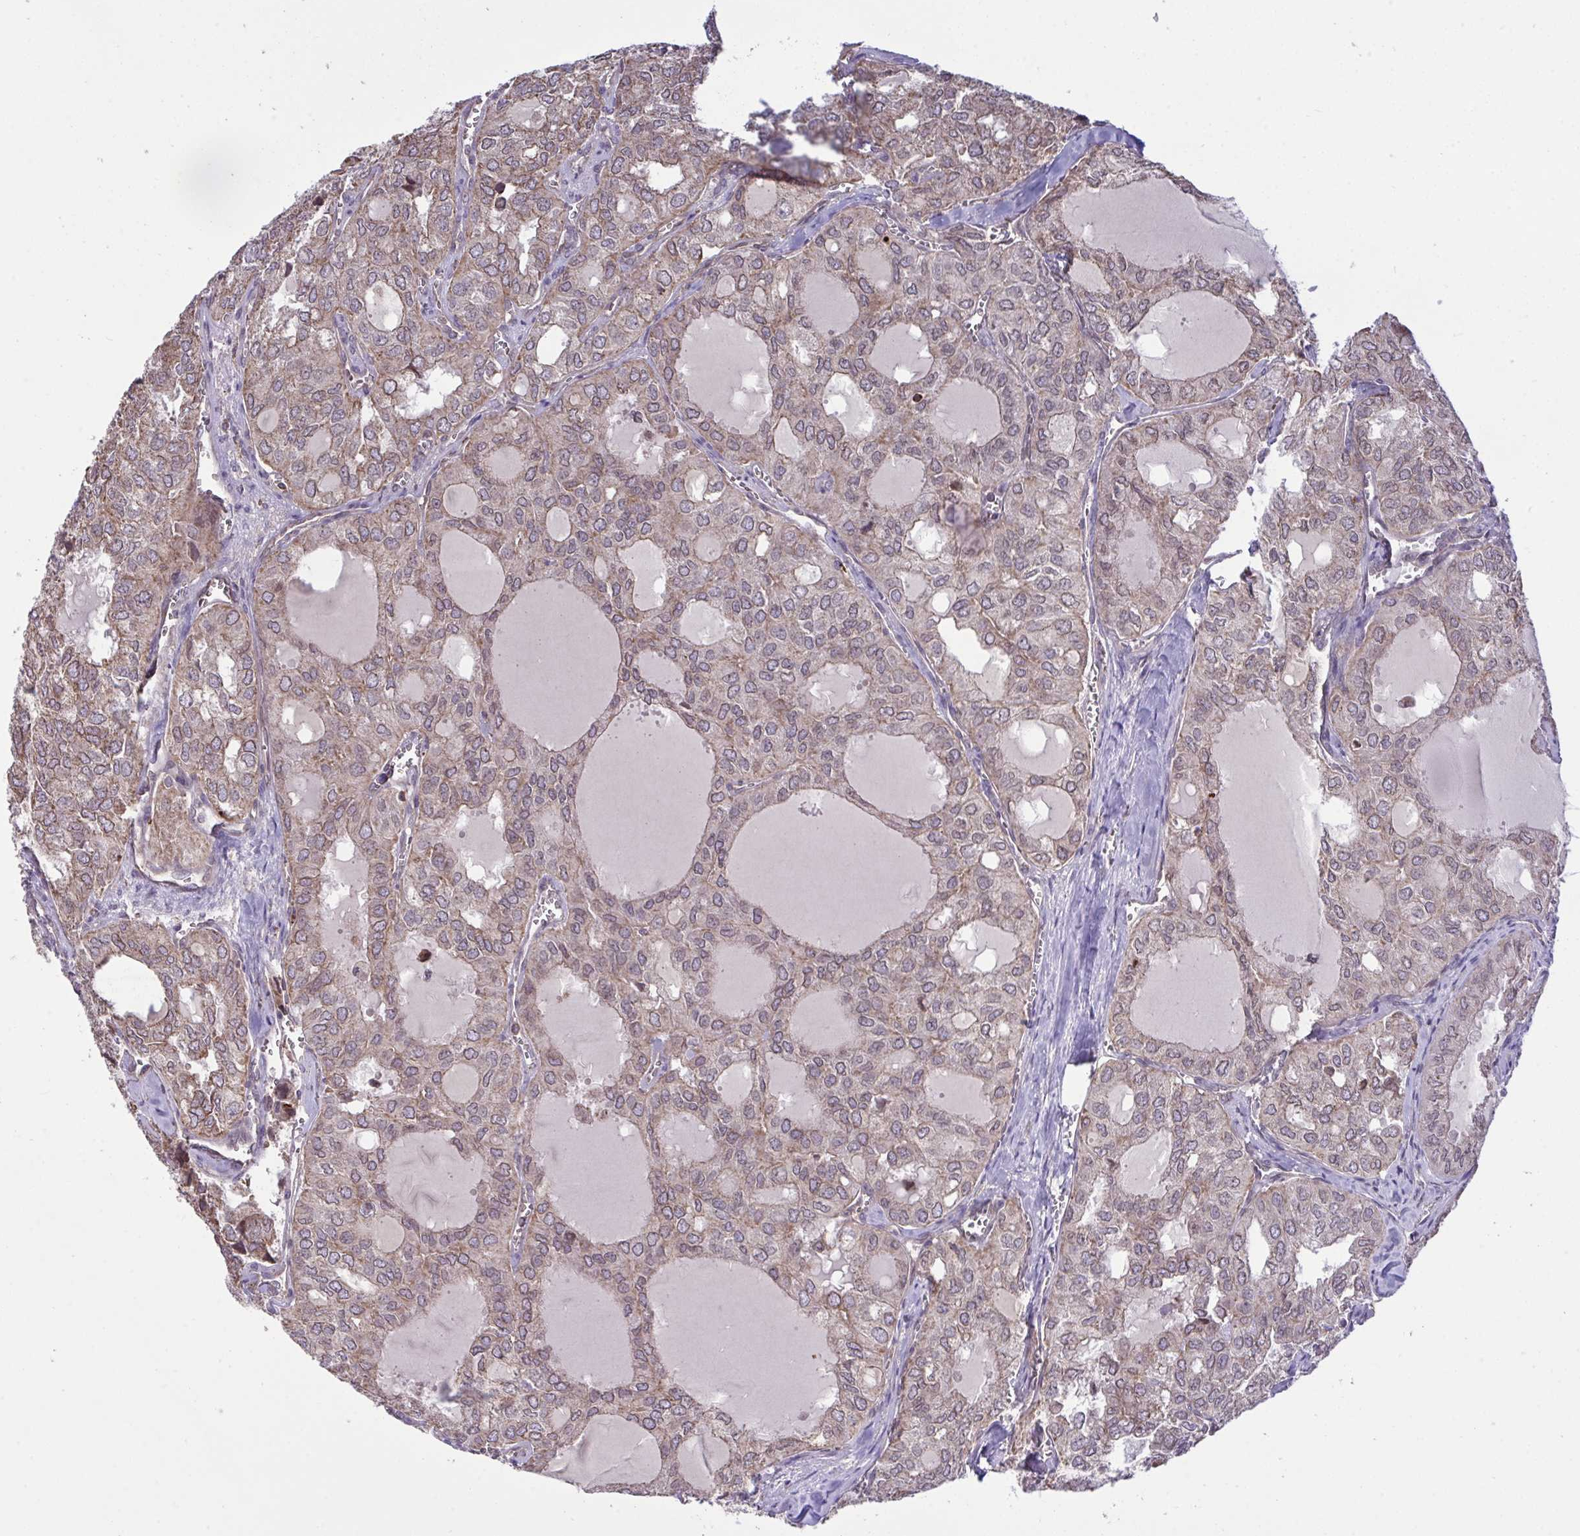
{"staining": {"intensity": "weak", "quantity": "25%-75%", "location": "cytoplasmic/membranous"}, "tissue": "thyroid cancer", "cell_type": "Tumor cells", "image_type": "cancer", "snomed": [{"axis": "morphology", "description": "Follicular adenoma carcinoma, NOS"}, {"axis": "topography", "description": "Thyroid gland"}], "caption": "Immunohistochemical staining of thyroid cancer displays low levels of weak cytoplasmic/membranous staining in about 25%-75% of tumor cells.", "gene": "PPM1H", "patient": {"sex": "male", "age": 75}}